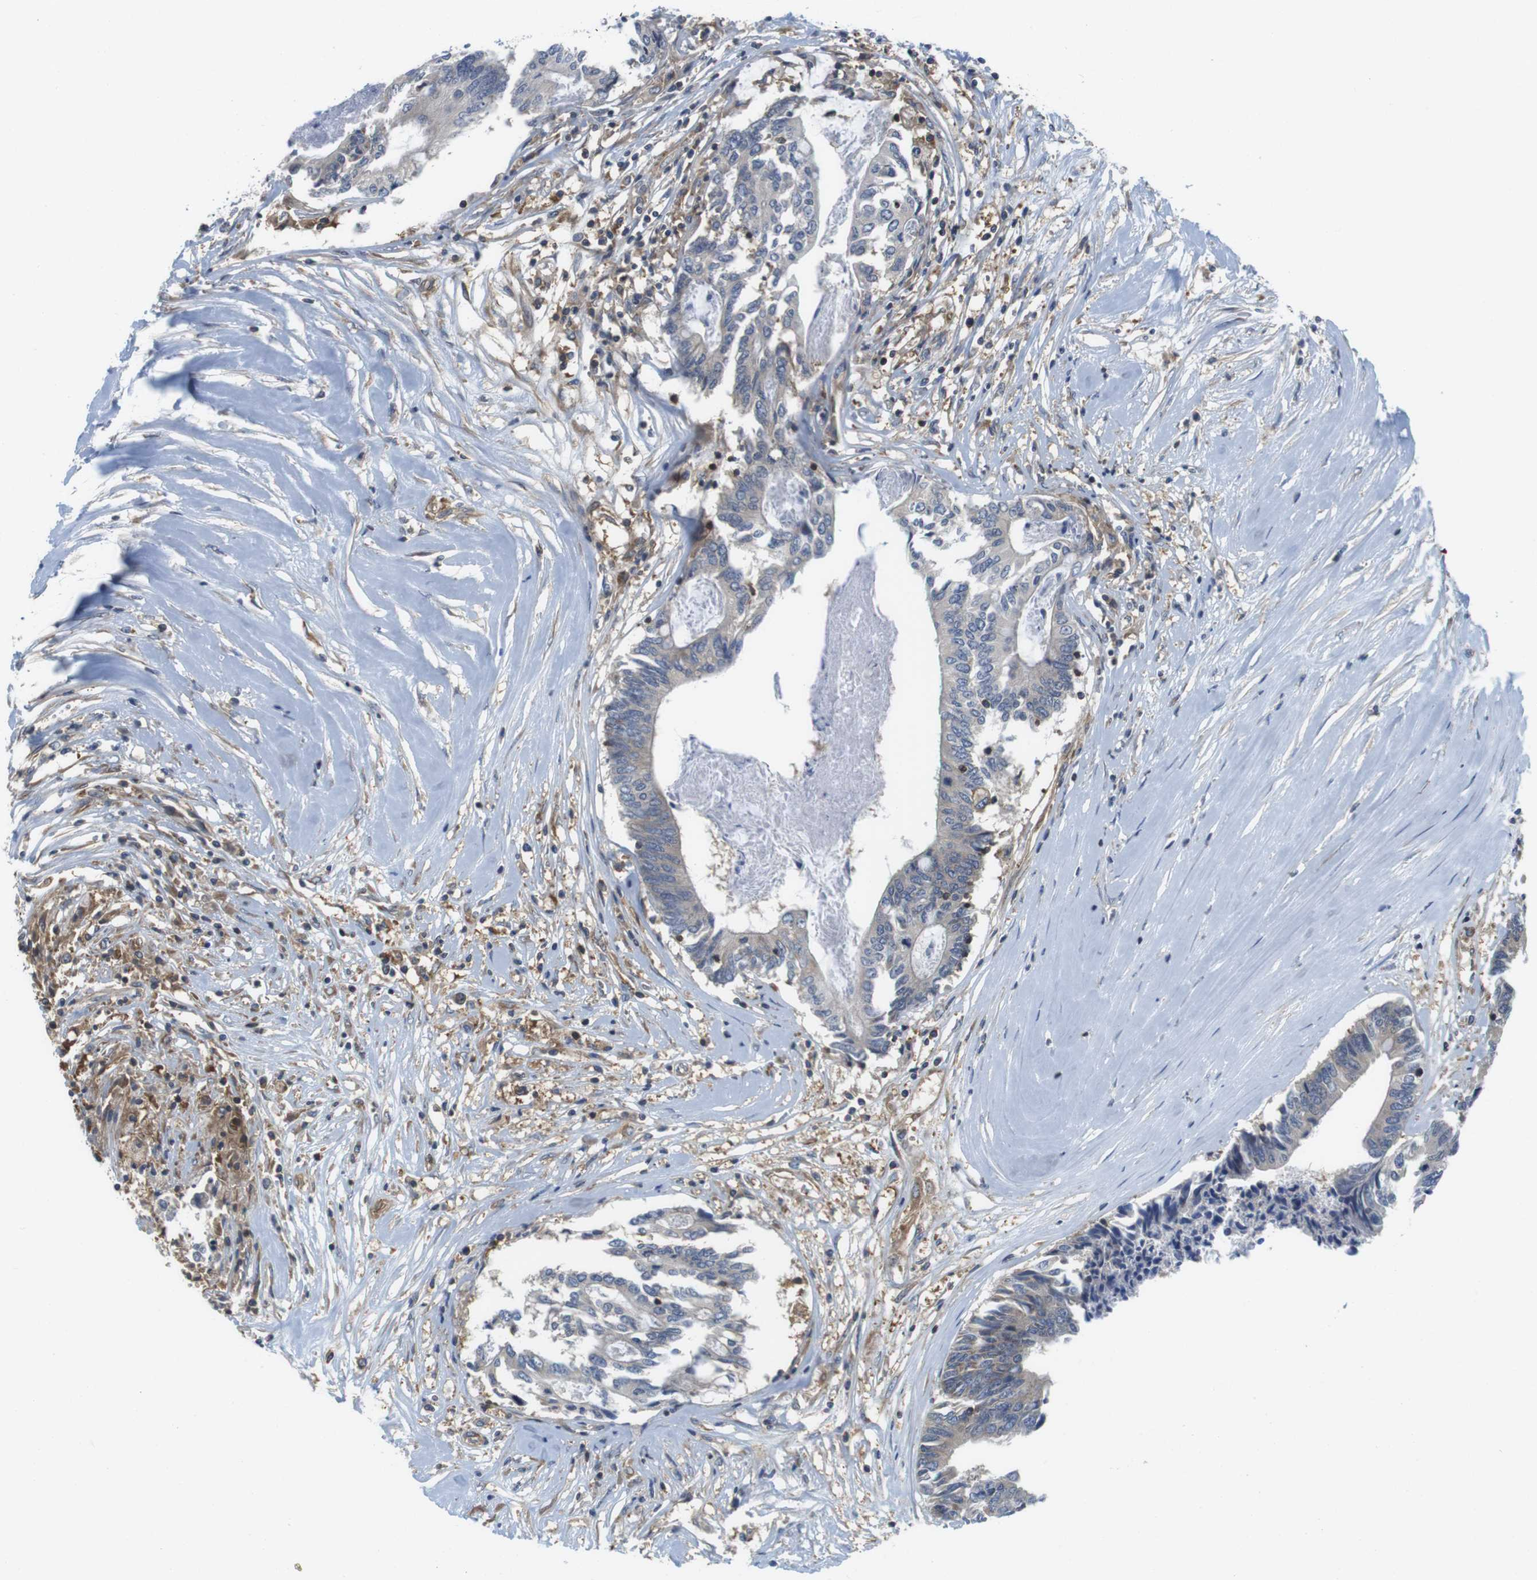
{"staining": {"intensity": "negative", "quantity": "none", "location": "none"}, "tissue": "colorectal cancer", "cell_type": "Tumor cells", "image_type": "cancer", "snomed": [{"axis": "morphology", "description": "Adenocarcinoma, NOS"}, {"axis": "topography", "description": "Rectum"}], "caption": "This is an IHC histopathology image of colorectal cancer (adenocarcinoma). There is no positivity in tumor cells.", "gene": "HERPUD2", "patient": {"sex": "male", "age": 63}}